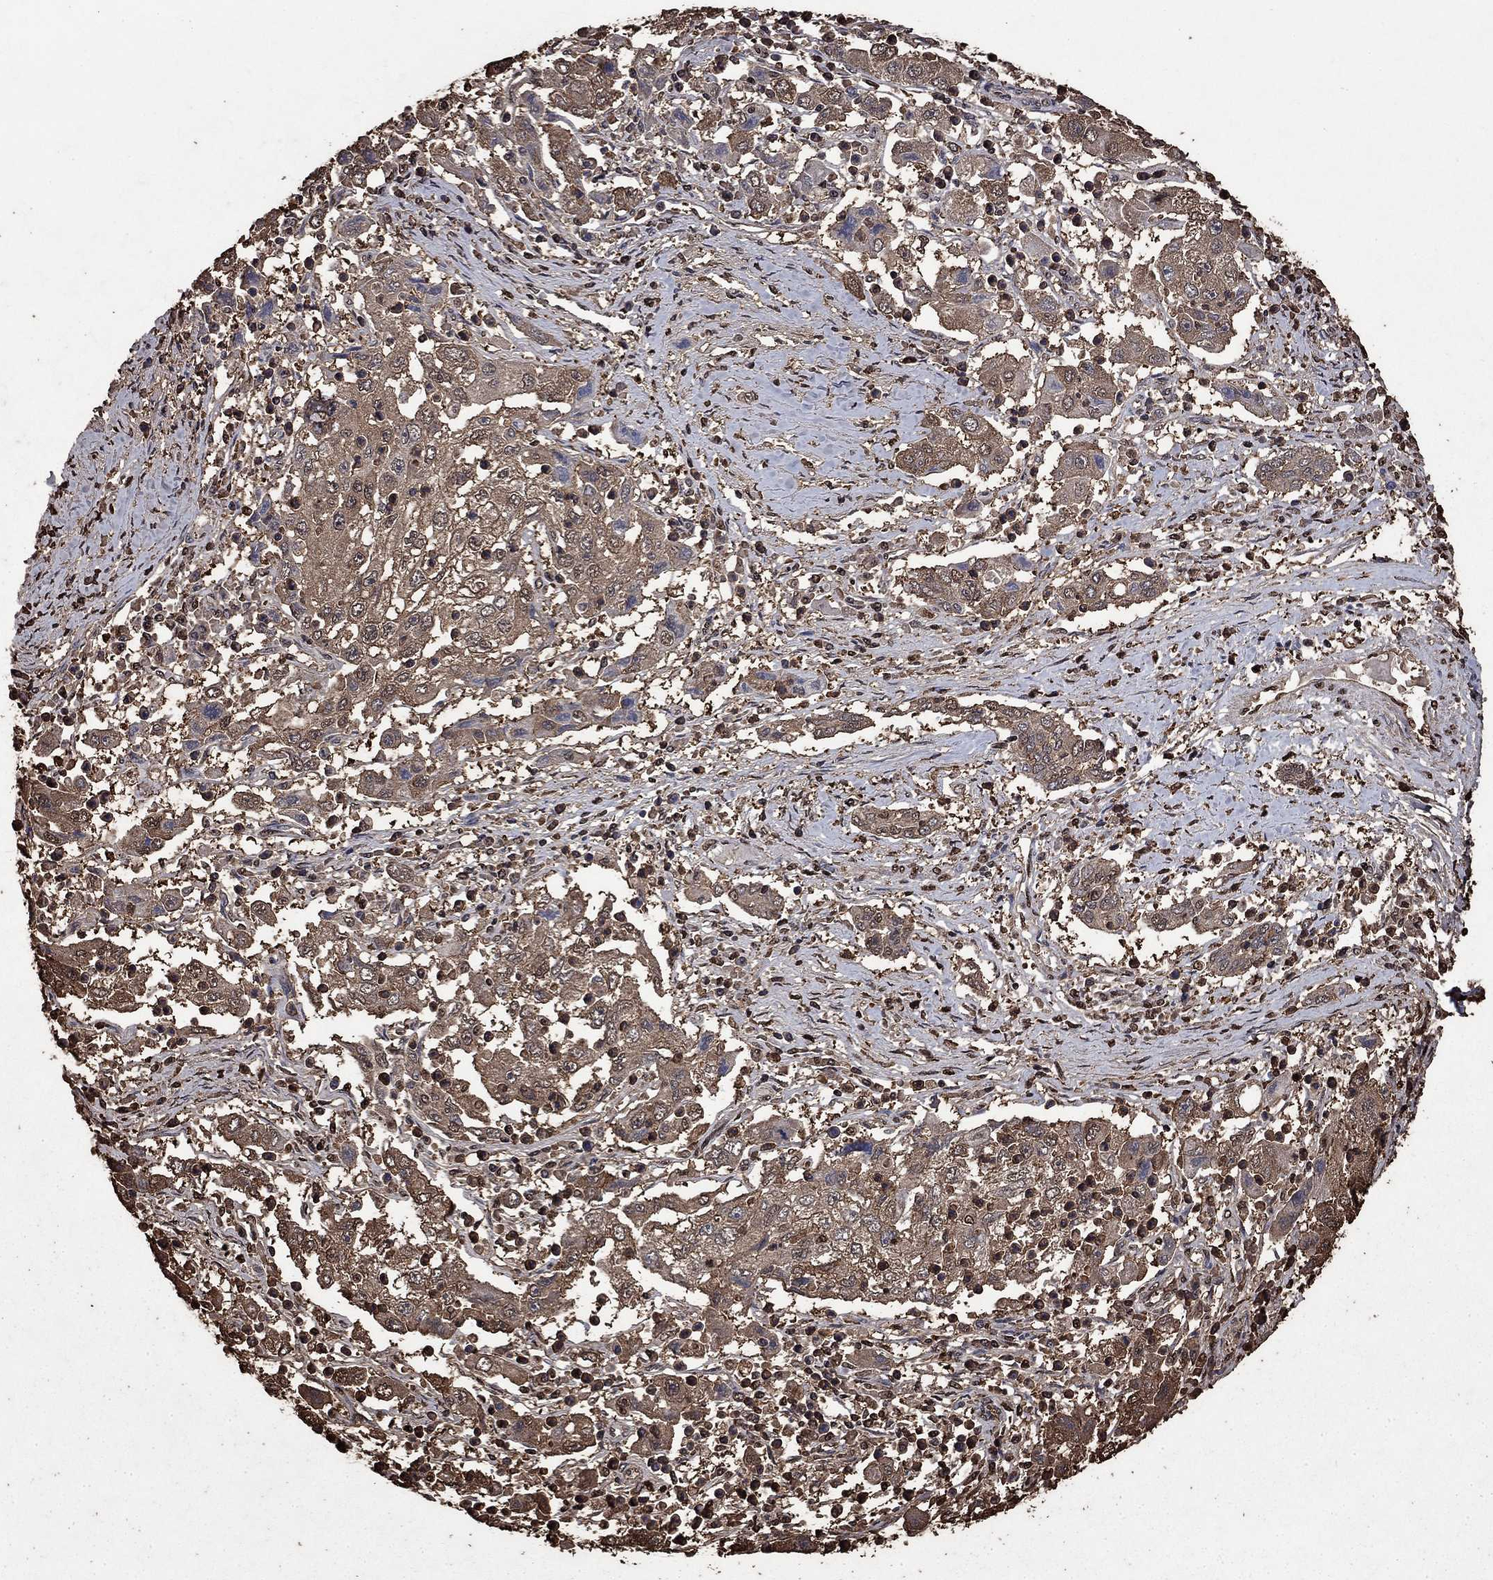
{"staining": {"intensity": "weak", "quantity": ">75%", "location": "cytoplasmic/membranous"}, "tissue": "cervical cancer", "cell_type": "Tumor cells", "image_type": "cancer", "snomed": [{"axis": "morphology", "description": "Squamous cell carcinoma, NOS"}, {"axis": "topography", "description": "Cervix"}], "caption": "Immunohistochemistry of cervical squamous cell carcinoma exhibits low levels of weak cytoplasmic/membranous expression in about >75% of tumor cells.", "gene": "GAPDH", "patient": {"sex": "female", "age": 36}}